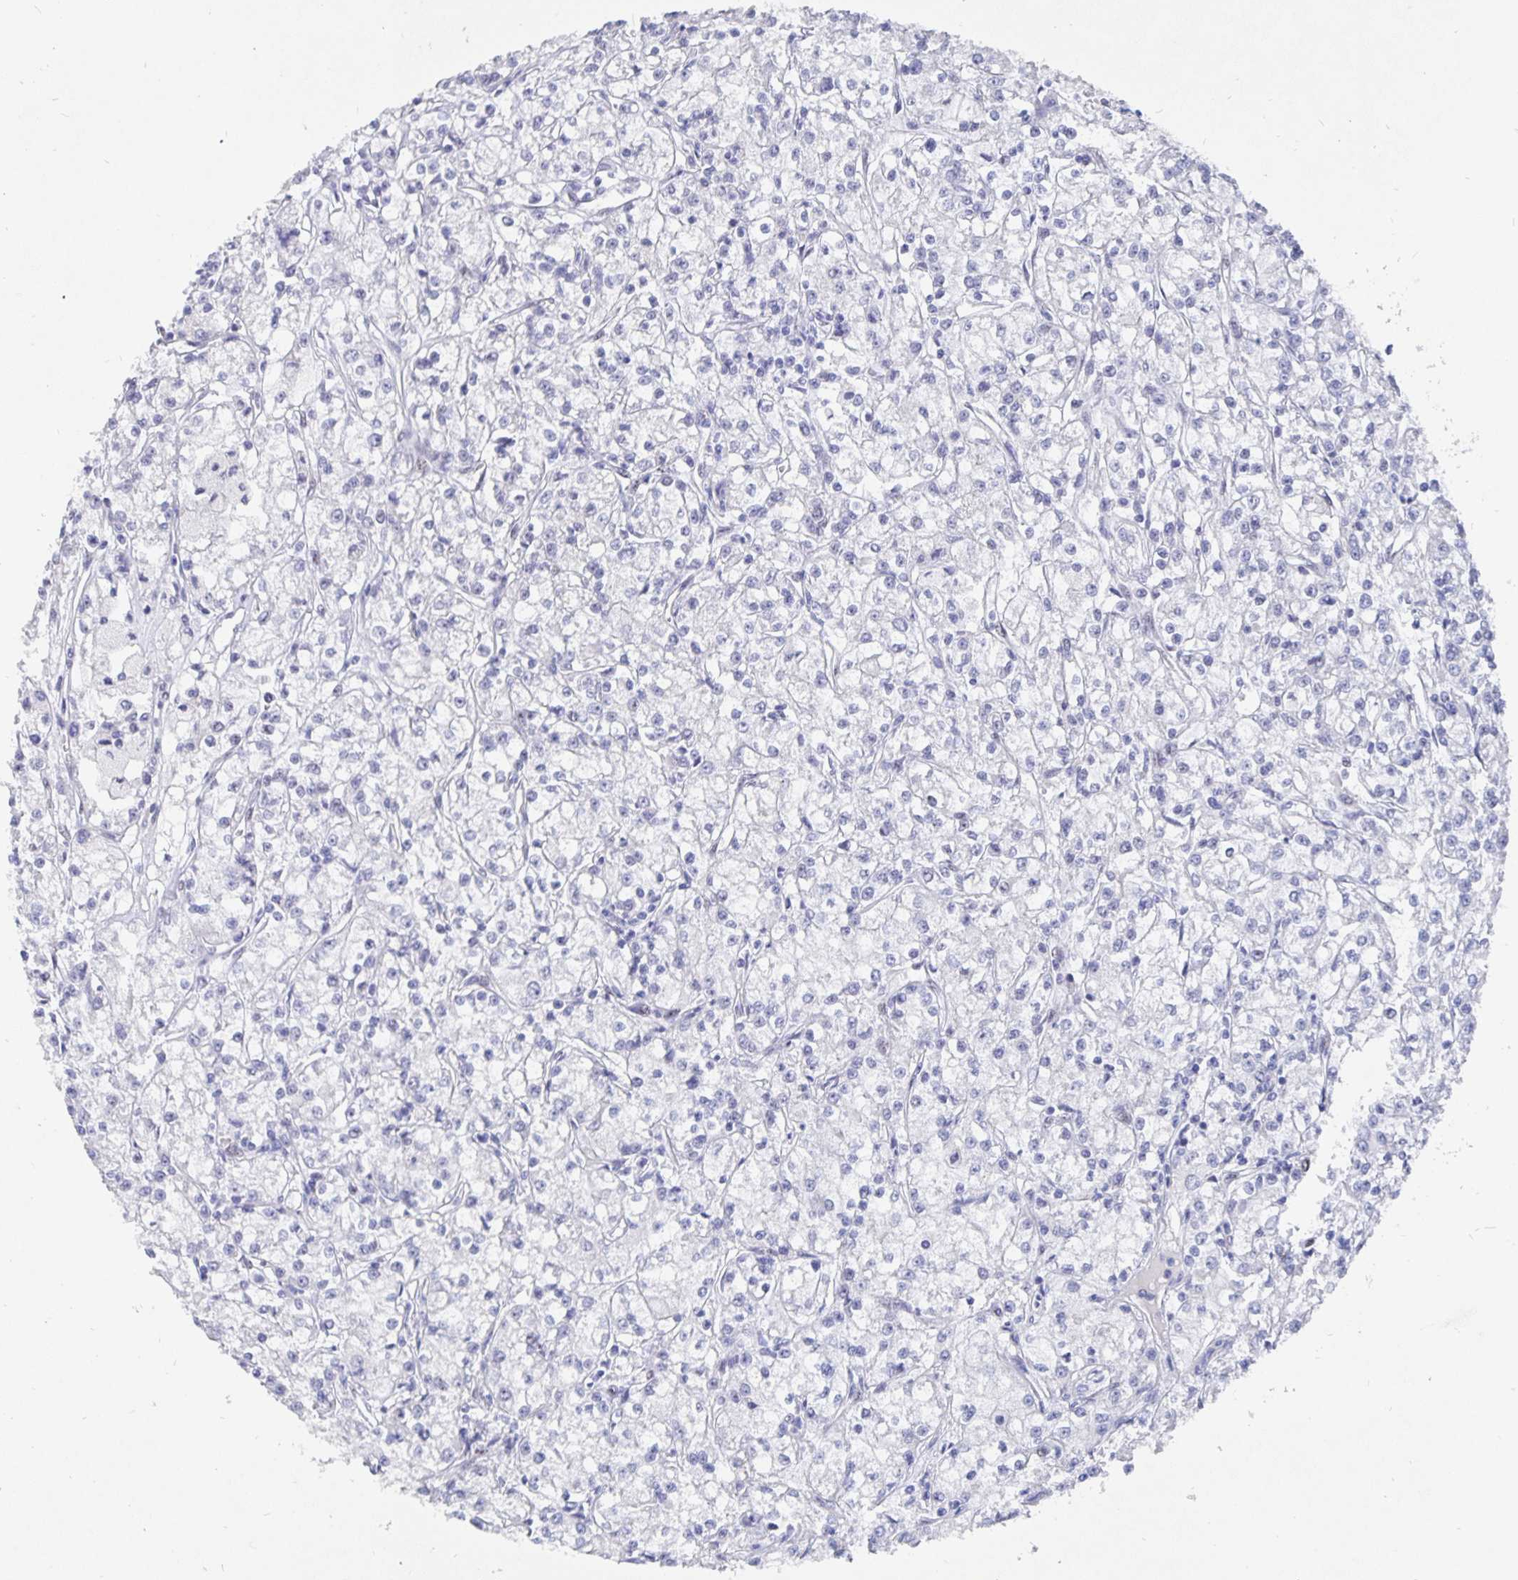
{"staining": {"intensity": "negative", "quantity": "none", "location": "none"}, "tissue": "renal cancer", "cell_type": "Tumor cells", "image_type": "cancer", "snomed": [{"axis": "morphology", "description": "Adenocarcinoma, NOS"}, {"axis": "topography", "description": "Kidney"}], "caption": "IHC micrograph of neoplastic tissue: adenocarcinoma (renal) stained with DAB (3,3'-diaminobenzidine) displays no significant protein staining in tumor cells.", "gene": "SMOC1", "patient": {"sex": "female", "age": 59}}